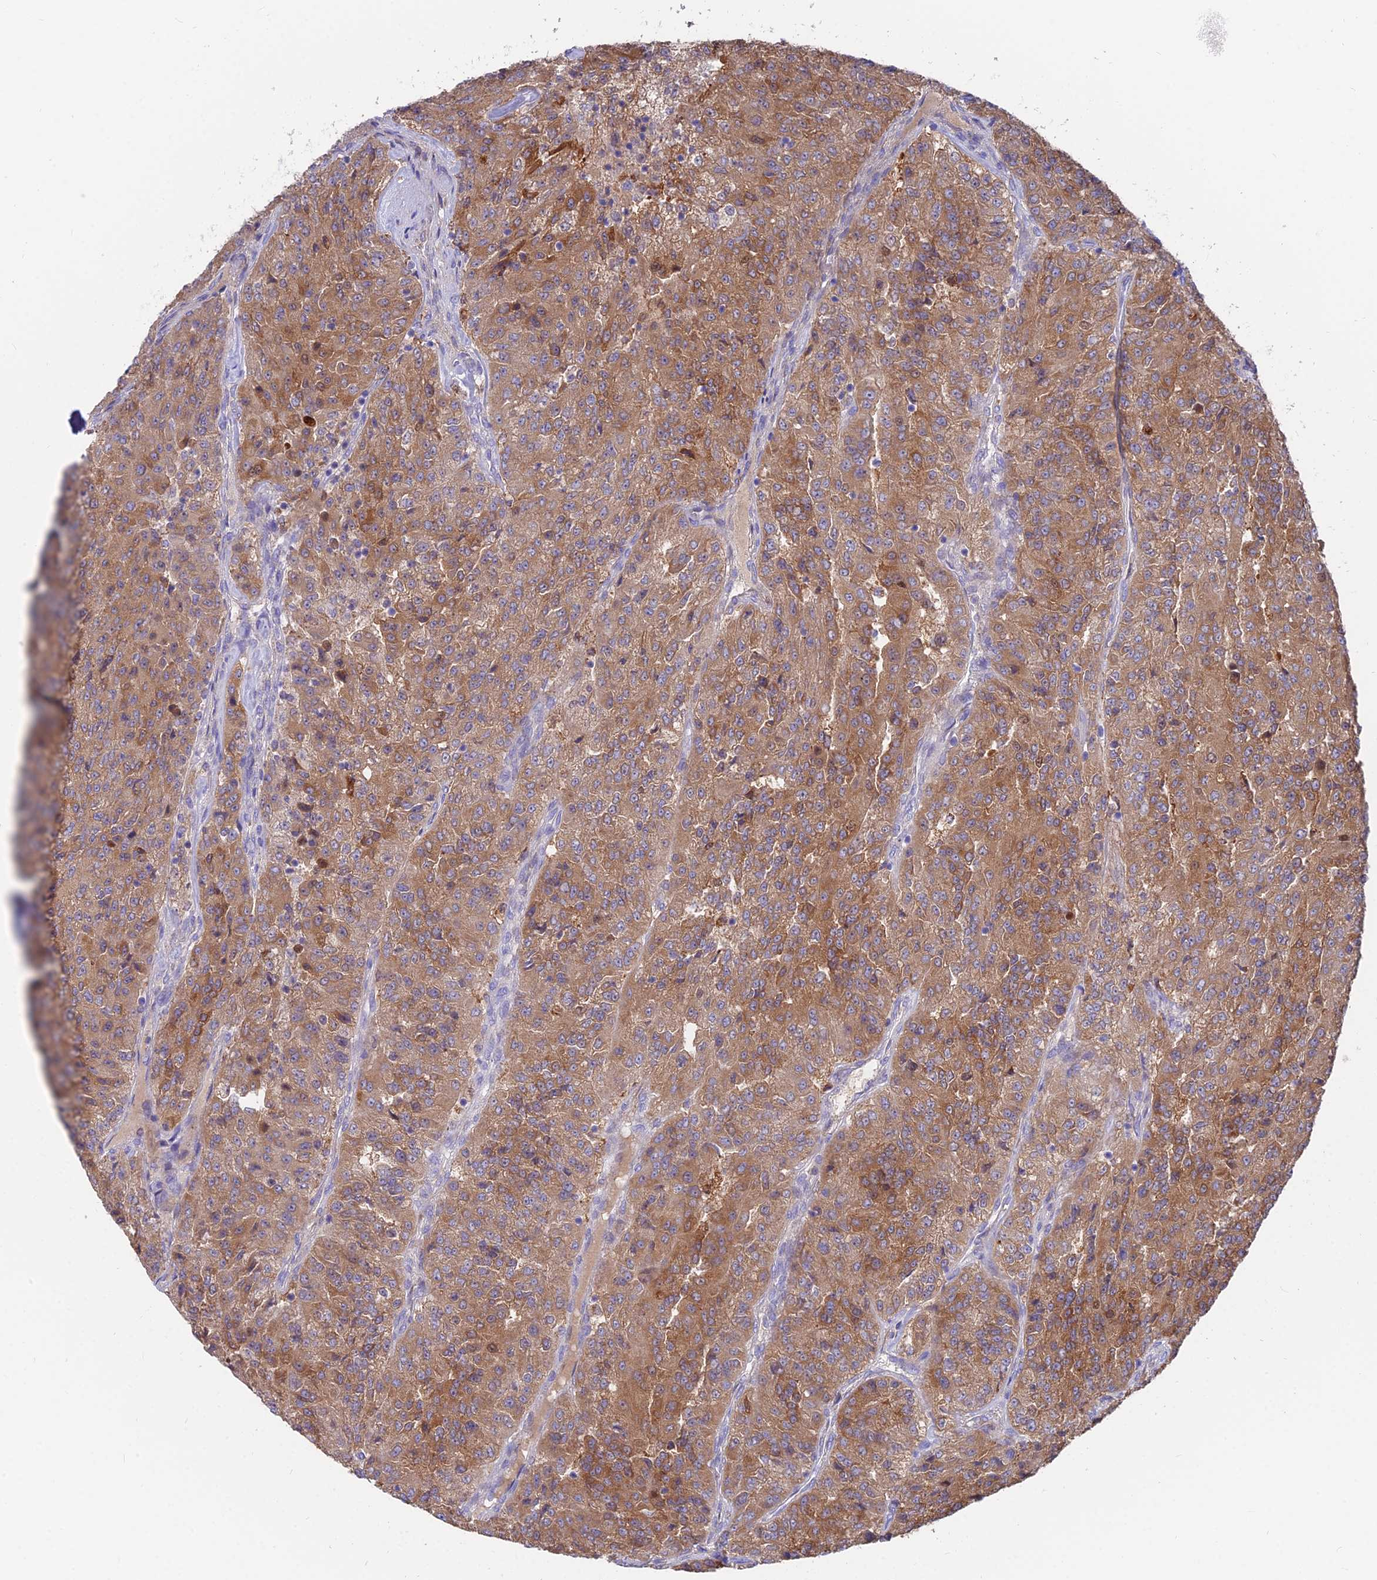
{"staining": {"intensity": "strong", "quantity": ">75%", "location": "cytoplasmic/membranous"}, "tissue": "renal cancer", "cell_type": "Tumor cells", "image_type": "cancer", "snomed": [{"axis": "morphology", "description": "Adenocarcinoma, NOS"}, {"axis": "topography", "description": "Kidney"}], "caption": "A brown stain shows strong cytoplasmic/membranous positivity of a protein in renal adenocarcinoma tumor cells.", "gene": "TIGD6", "patient": {"sex": "female", "age": 63}}